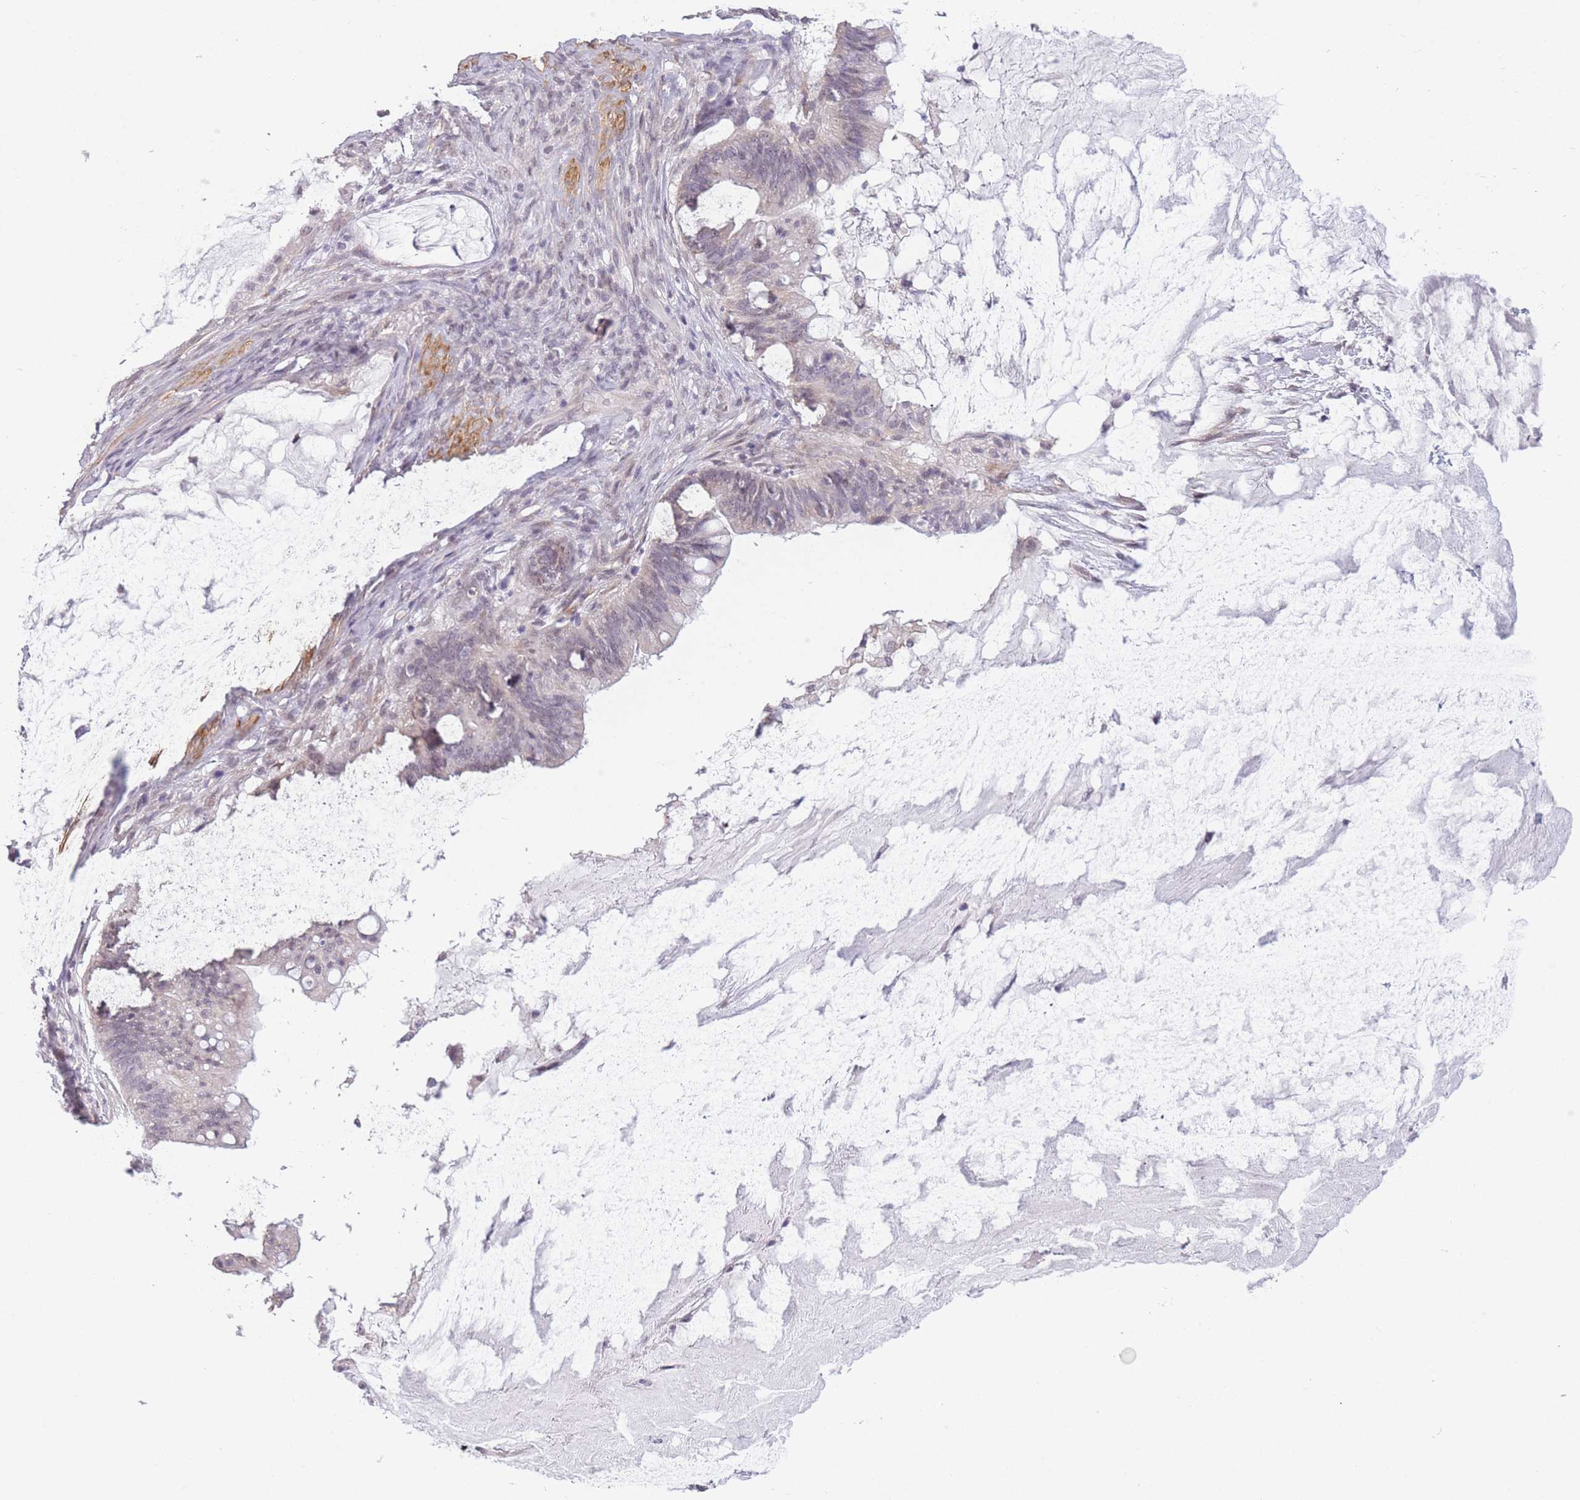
{"staining": {"intensity": "negative", "quantity": "none", "location": "none"}, "tissue": "ovarian cancer", "cell_type": "Tumor cells", "image_type": "cancer", "snomed": [{"axis": "morphology", "description": "Cystadenocarcinoma, mucinous, NOS"}, {"axis": "topography", "description": "Ovary"}], "caption": "Ovarian cancer was stained to show a protein in brown. There is no significant positivity in tumor cells.", "gene": "SIN3B", "patient": {"sex": "female", "age": 61}}